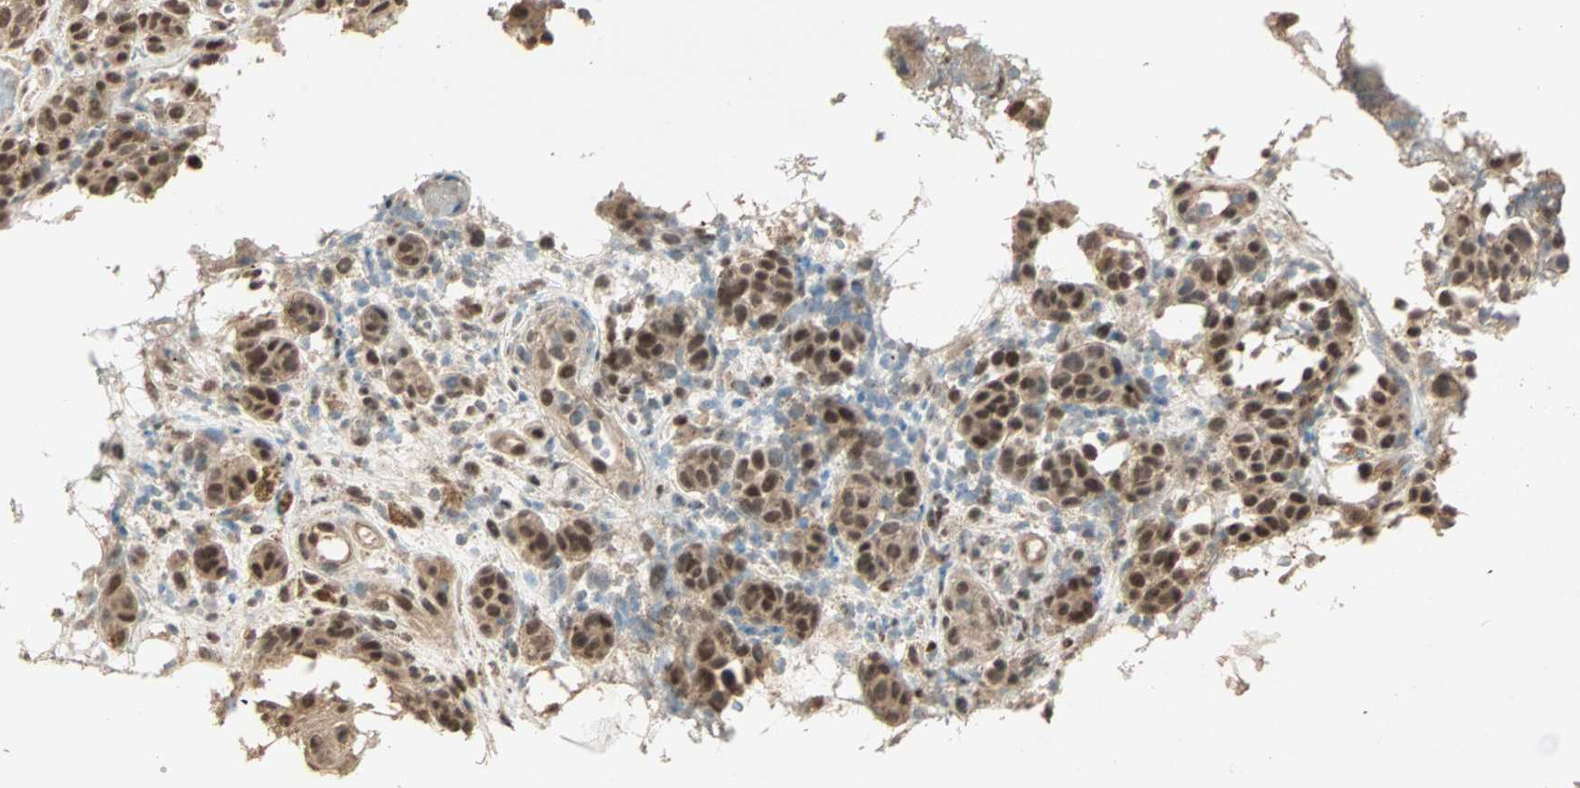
{"staining": {"intensity": "moderate", "quantity": ">75%", "location": "cytoplasmic/membranous,nuclear"}, "tissue": "melanoma", "cell_type": "Tumor cells", "image_type": "cancer", "snomed": [{"axis": "morphology", "description": "Malignant melanoma, NOS"}, {"axis": "topography", "description": "Skin"}], "caption": "Protein staining displays moderate cytoplasmic/membranous and nuclear staining in about >75% of tumor cells in melanoma.", "gene": "ZBTB33", "patient": {"sex": "male", "age": 64}}